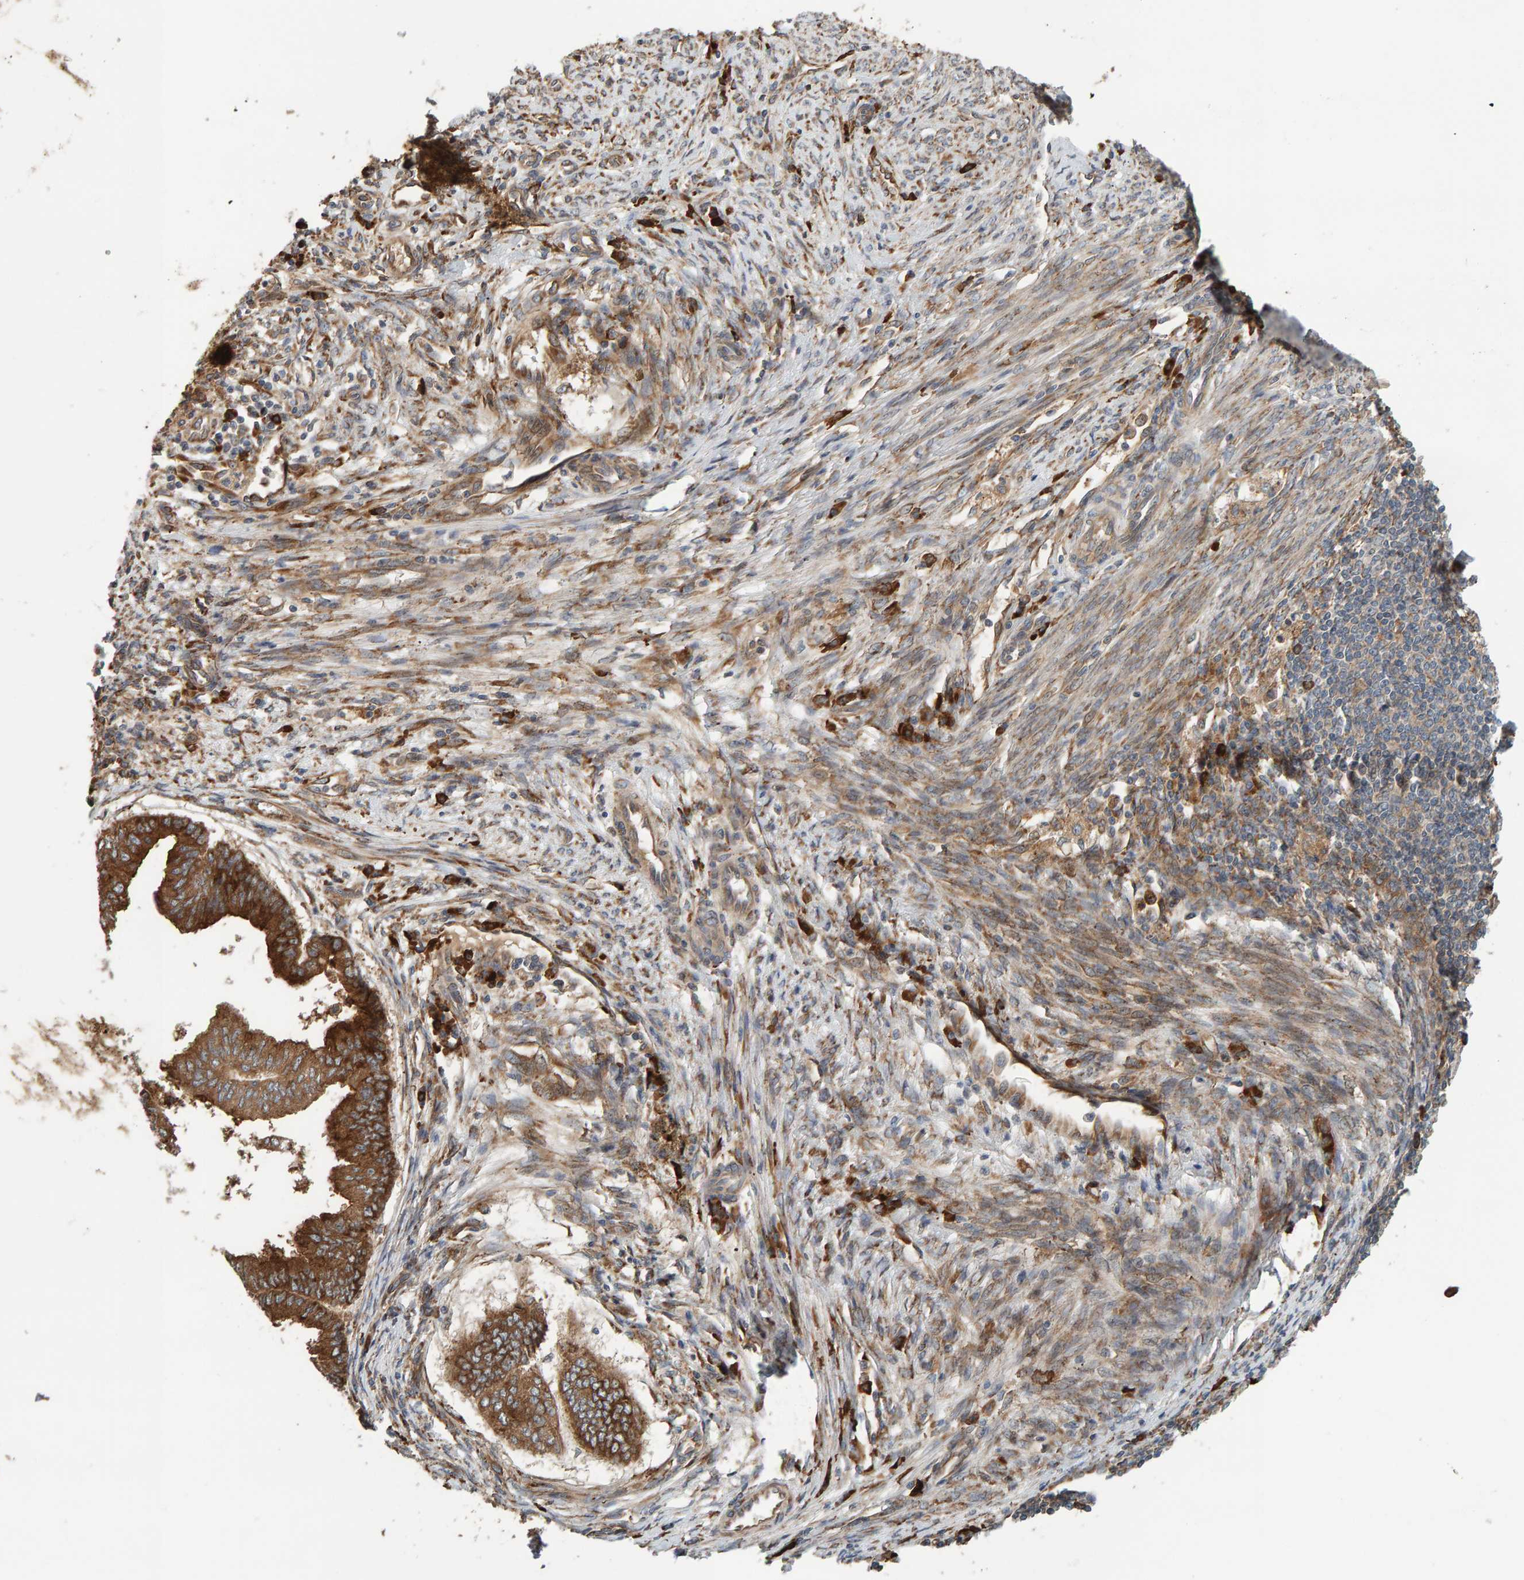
{"staining": {"intensity": "strong", "quantity": ">75%", "location": "cytoplasmic/membranous"}, "tissue": "endometrial cancer", "cell_type": "Tumor cells", "image_type": "cancer", "snomed": [{"axis": "morphology", "description": "Polyp, NOS"}, {"axis": "morphology", "description": "Adenocarcinoma, NOS"}, {"axis": "morphology", "description": "Adenoma, NOS"}, {"axis": "topography", "description": "Endometrium"}], "caption": "Immunohistochemical staining of endometrial adenoma exhibits strong cytoplasmic/membranous protein positivity in approximately >75% of tumor cells. The protein of interest is stained brown, and the nuclei are stained in blue (DAB IHC with brightfield microscopy, high magnification).", "gene": "BAIAP2", "patient": {"sex": "female", "age": 79}}